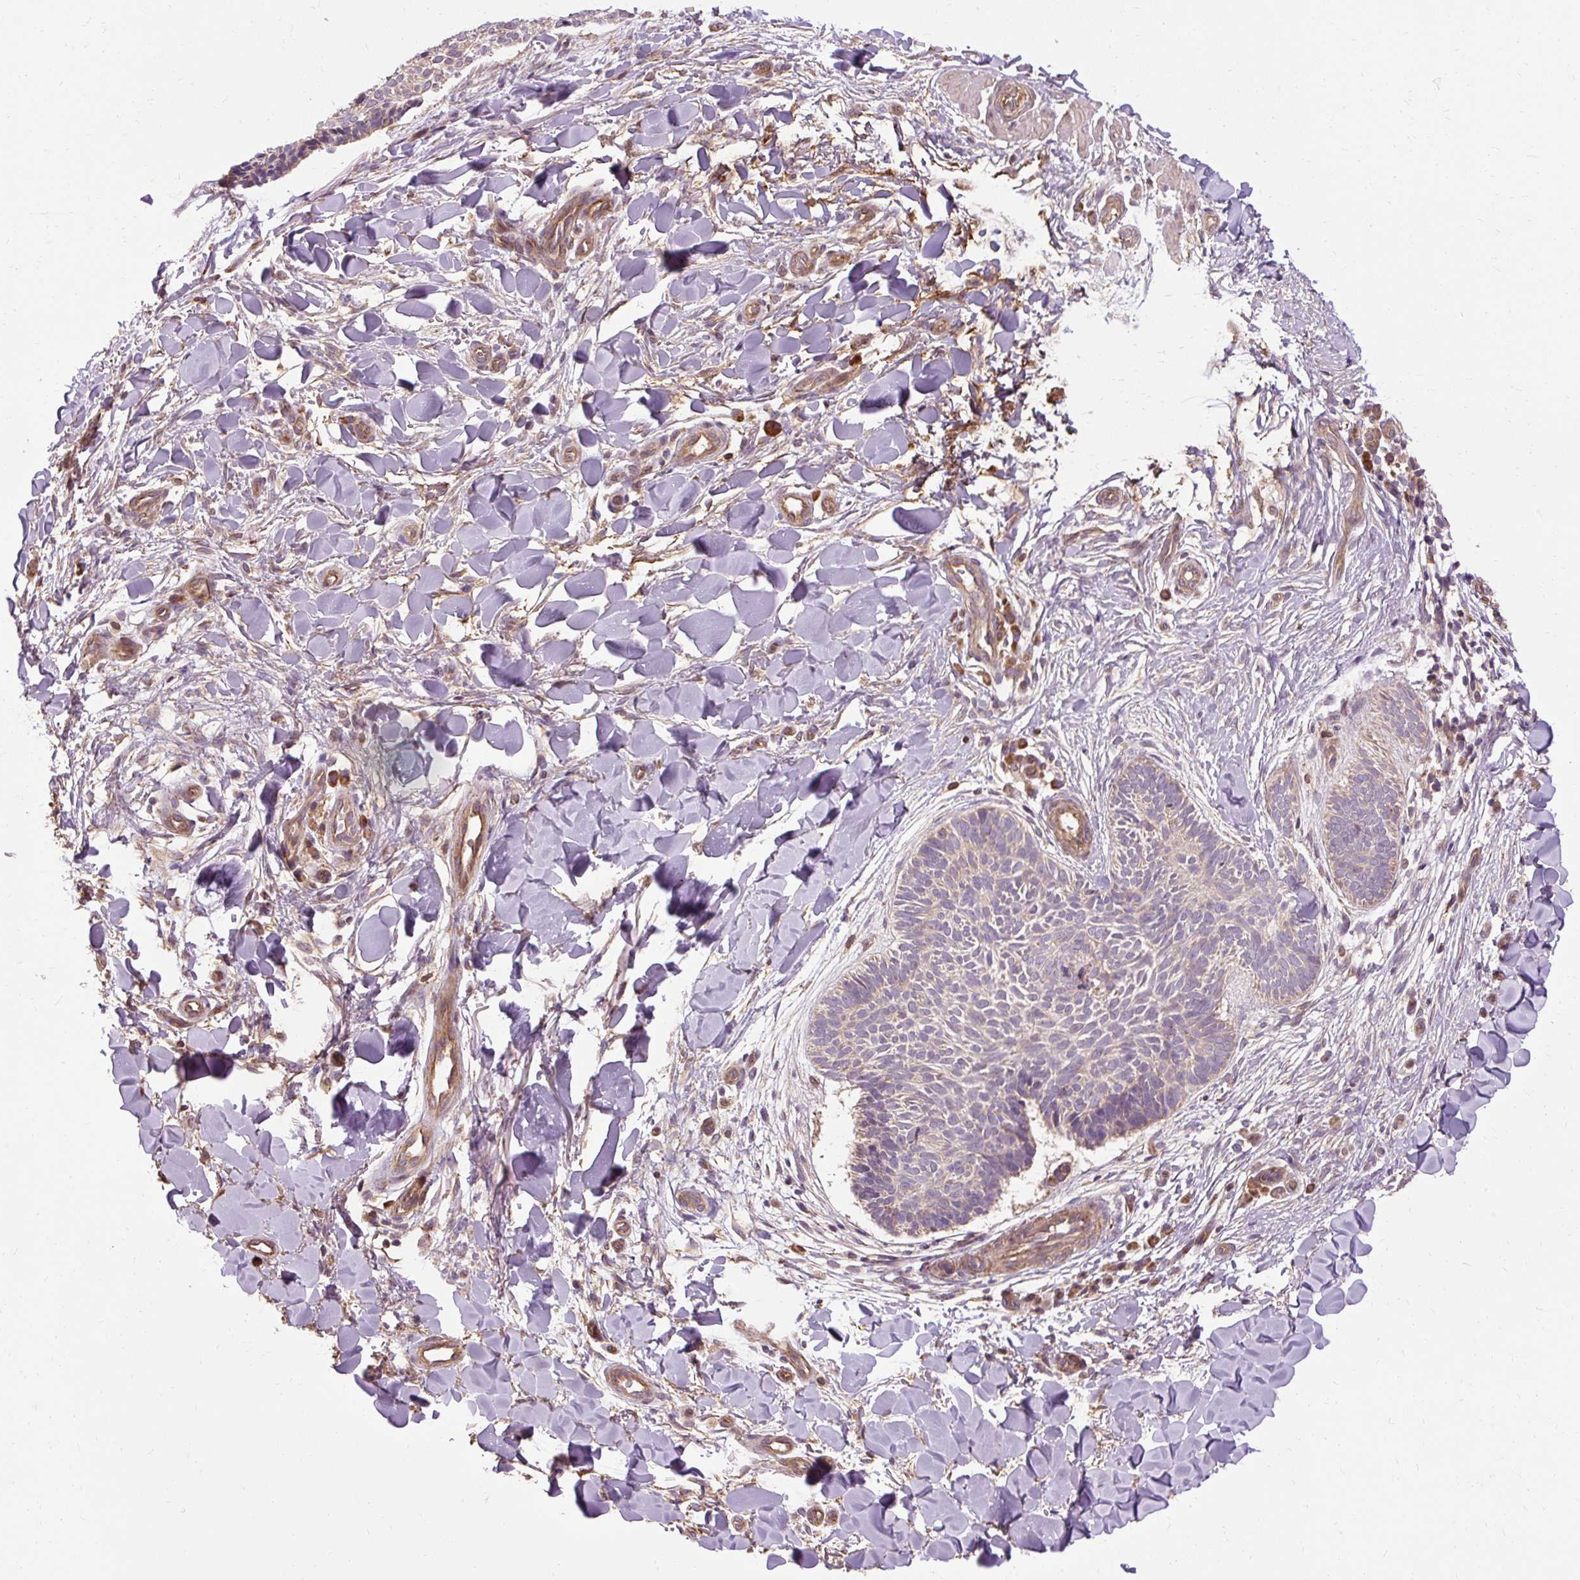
{"staining": {"intensity": "weak", "quantity": "<25%", "location": "cytoplasmic/membranous"}, "tissue": "skin cancer", "cell_type": "Tumor cells", "image_type": "cancer", "snomed": [{"axis": "morphology", "description": "Normal tissue, NOS"}, {"axis": "morphology", "description": "Basal cell carcinoma"}, {"axis": "topography", "description": "Skin"}], "caption": "The photomicrograph demonstrates no significant staining in tumor cells of skin basal cell carcinoma.", "gene": "FLRT1", "patient": {"sex": "male", "age": 50}}